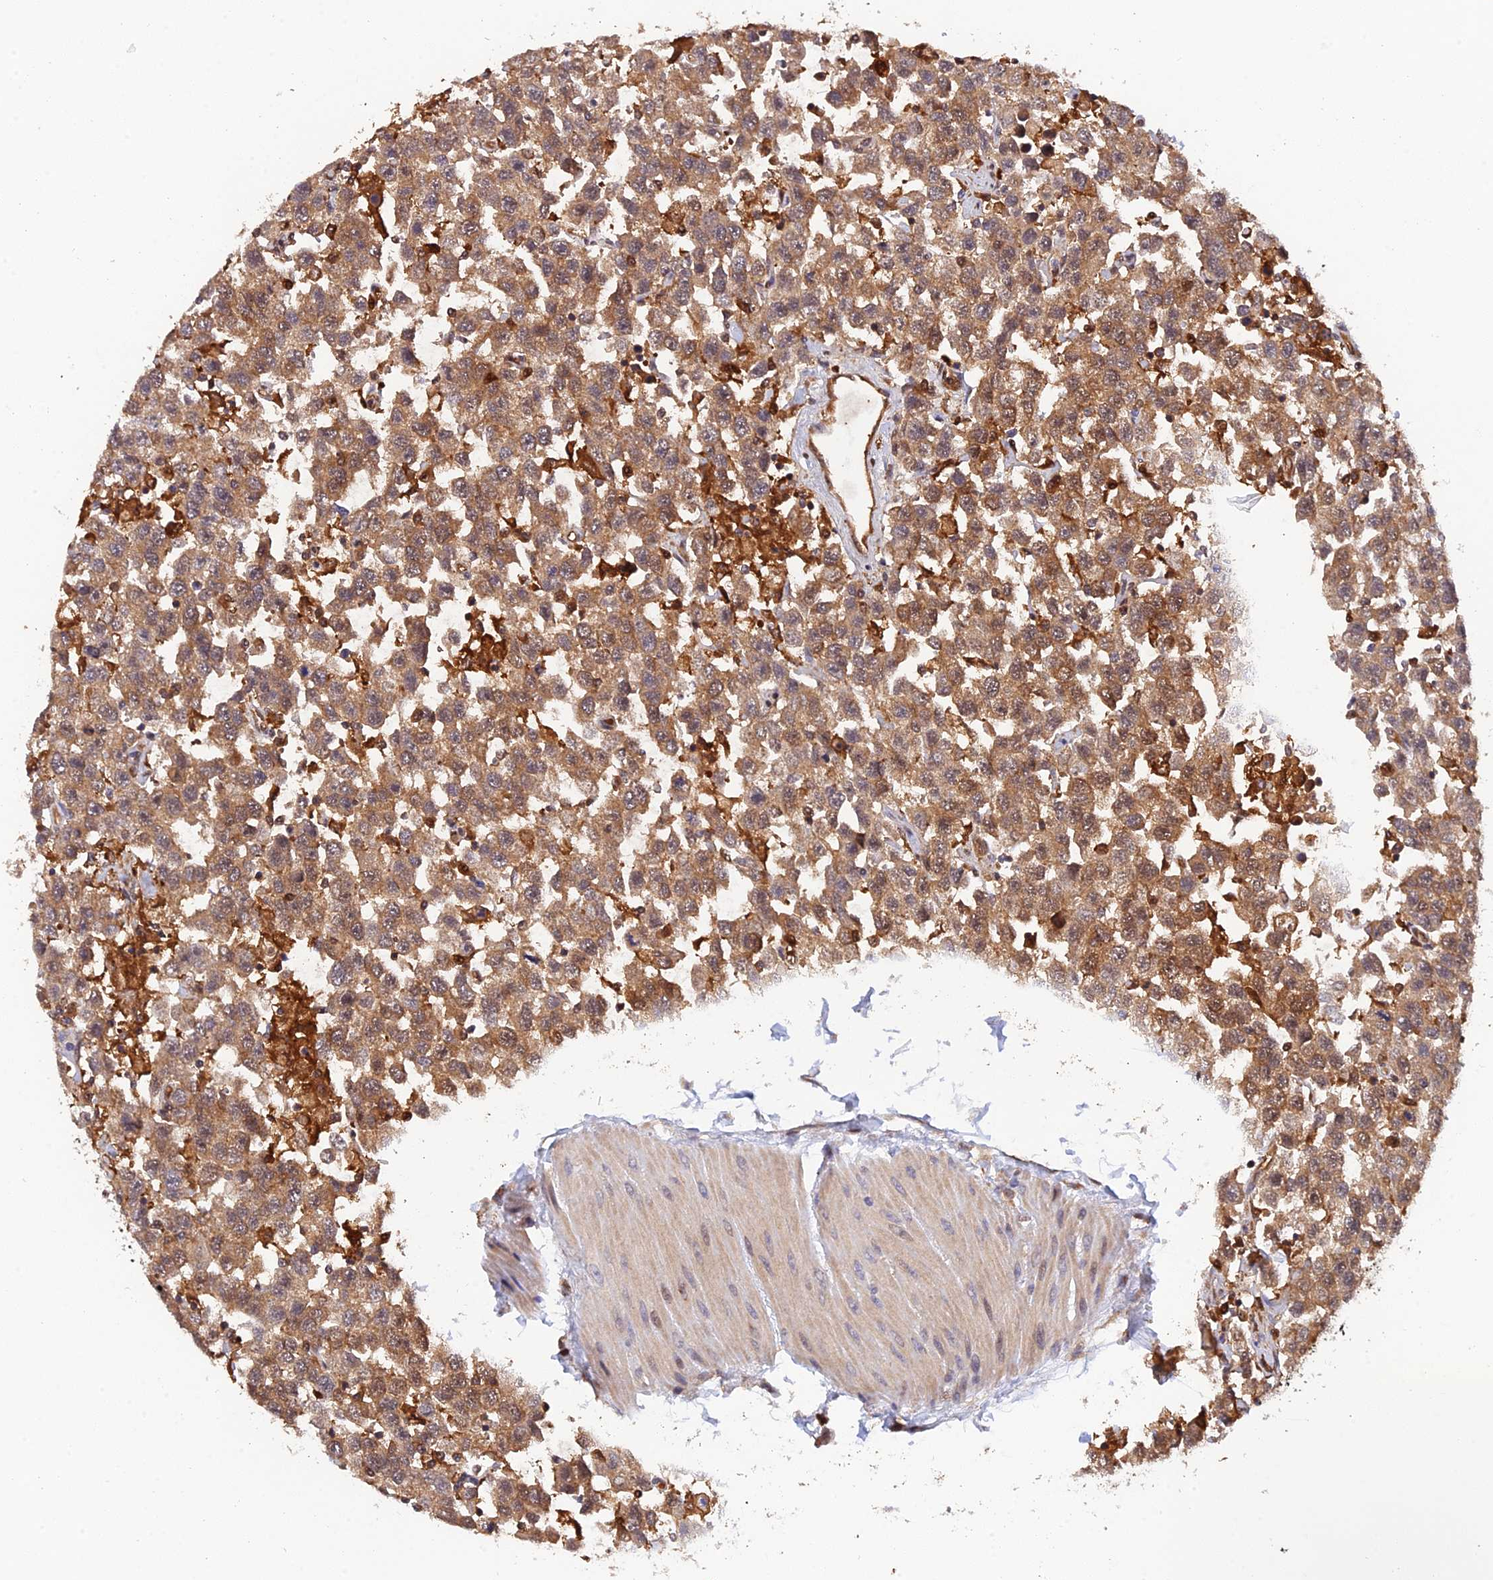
{"staining": {"intensity": "moderate", "quantity": ">75%", "location": "cytoplasmic/membranous,nuclear"}, "tissue": "testis cancer", "cell_type": "Tumor cells", "image_type": "cancer", "snomed": [{"axis": "morphology", "description": "Seminoma, NOS"}, {"axis": "topography", "description": "Testis"}], "caption": "Testis seminoma stained for a protein (brown) exhibits moderate cytoplasmic/membranous and nuclear positive expression in about >75% of tumor cells.", "gene": "ARL2BP", "patient": {"sex": "male", "age": 41}}